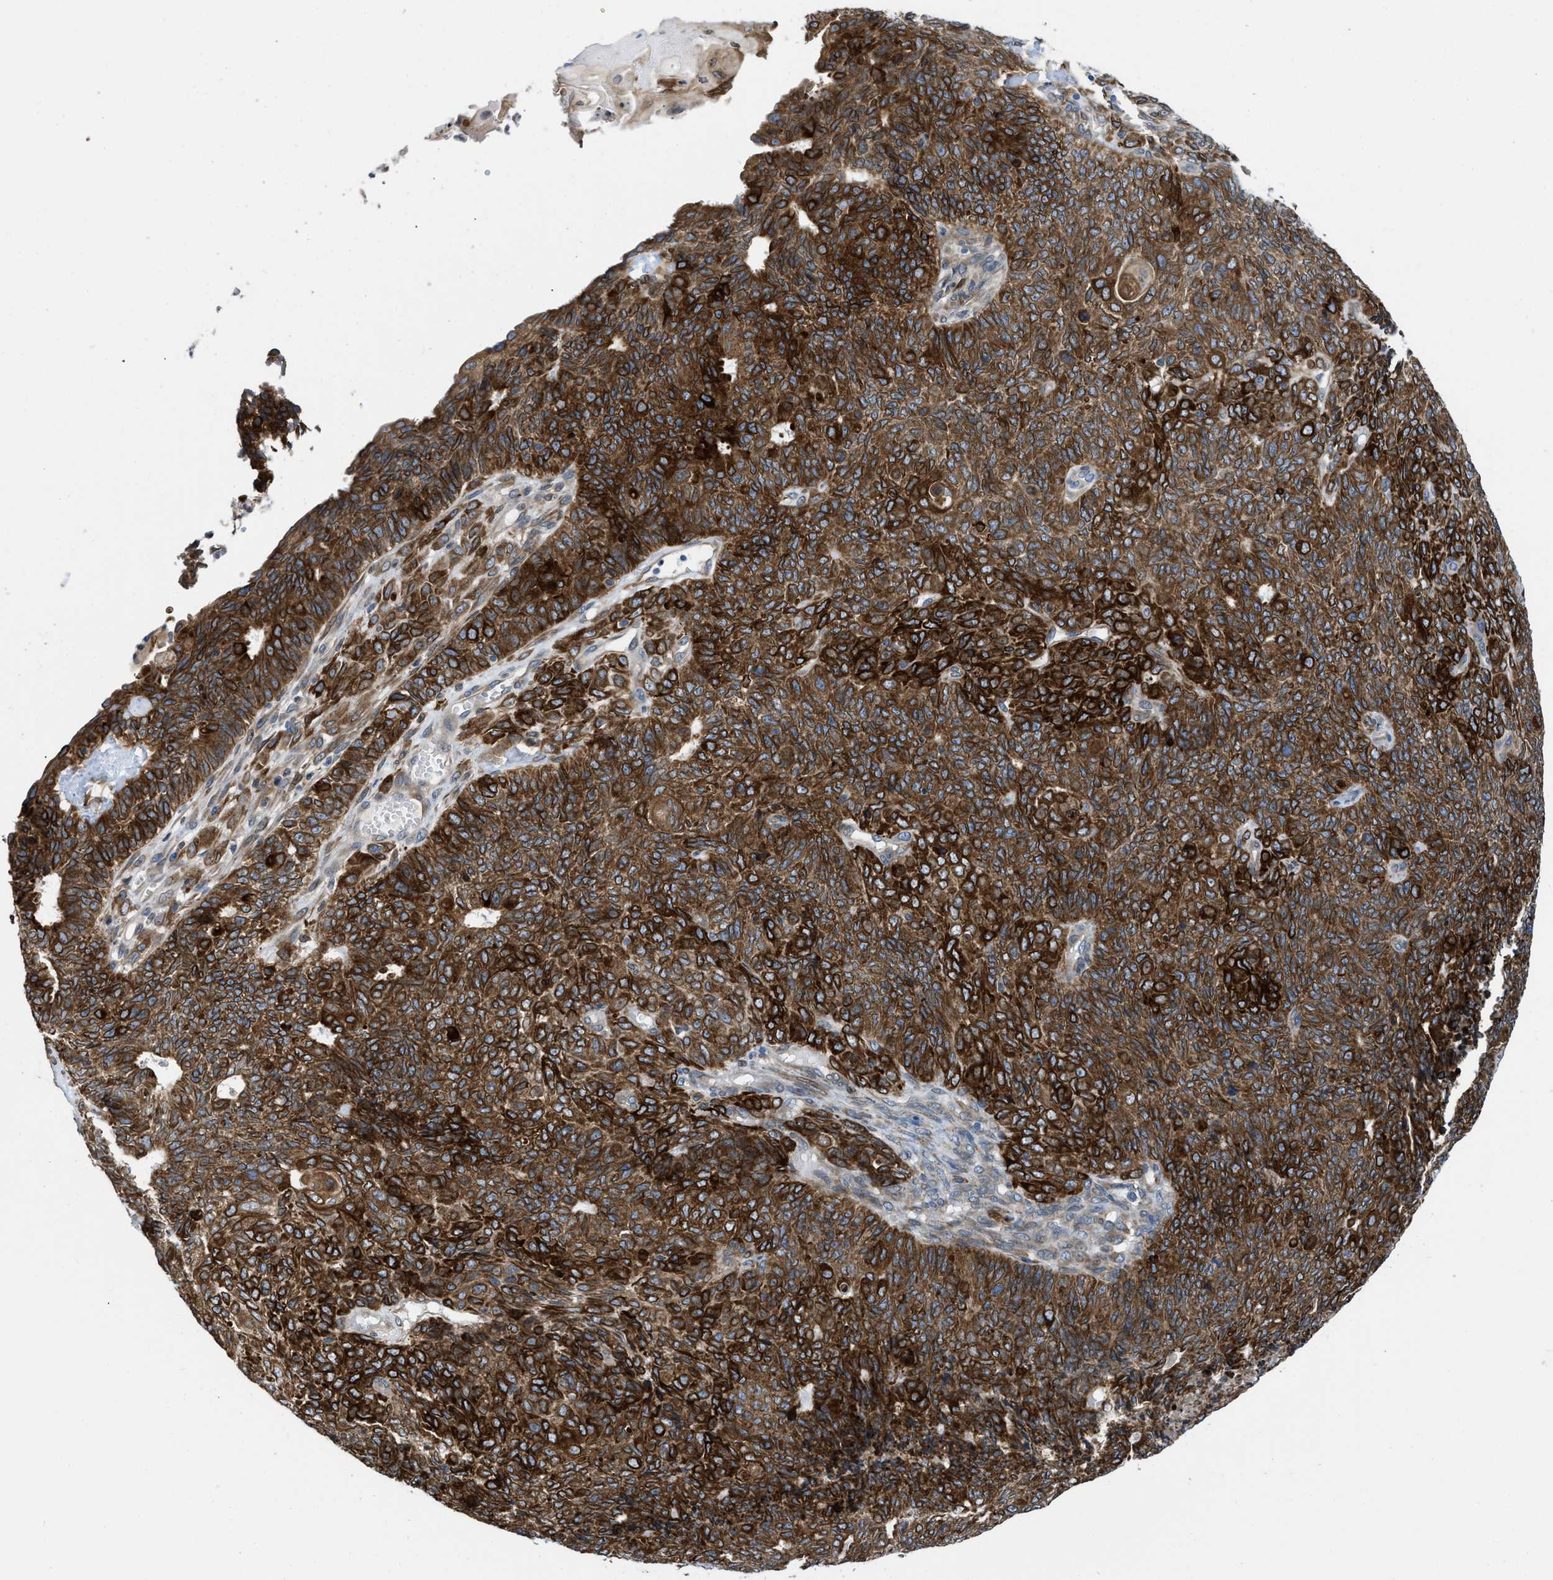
{"staining": {"intensity": "strong", "quantity": ">75%", "location": "cytoplasmic/membranous"}, "tissue": "endometrial cancer", "cell_type": "Tumor cells", "image_type": "cancer", "snomed": [{"axis": "morphology", "description": "Adenocarcinoma, NOS"}, {"axis": "topography", "description": "Endometrium"}], "caption": "Protein expression analysis of endometrial cancer shows strong cytoplasmic/membranous staining in approximately >75% of tumor cells.", "gene": "ERLIN2", "patient": {"sex": "female", "age": 32}}